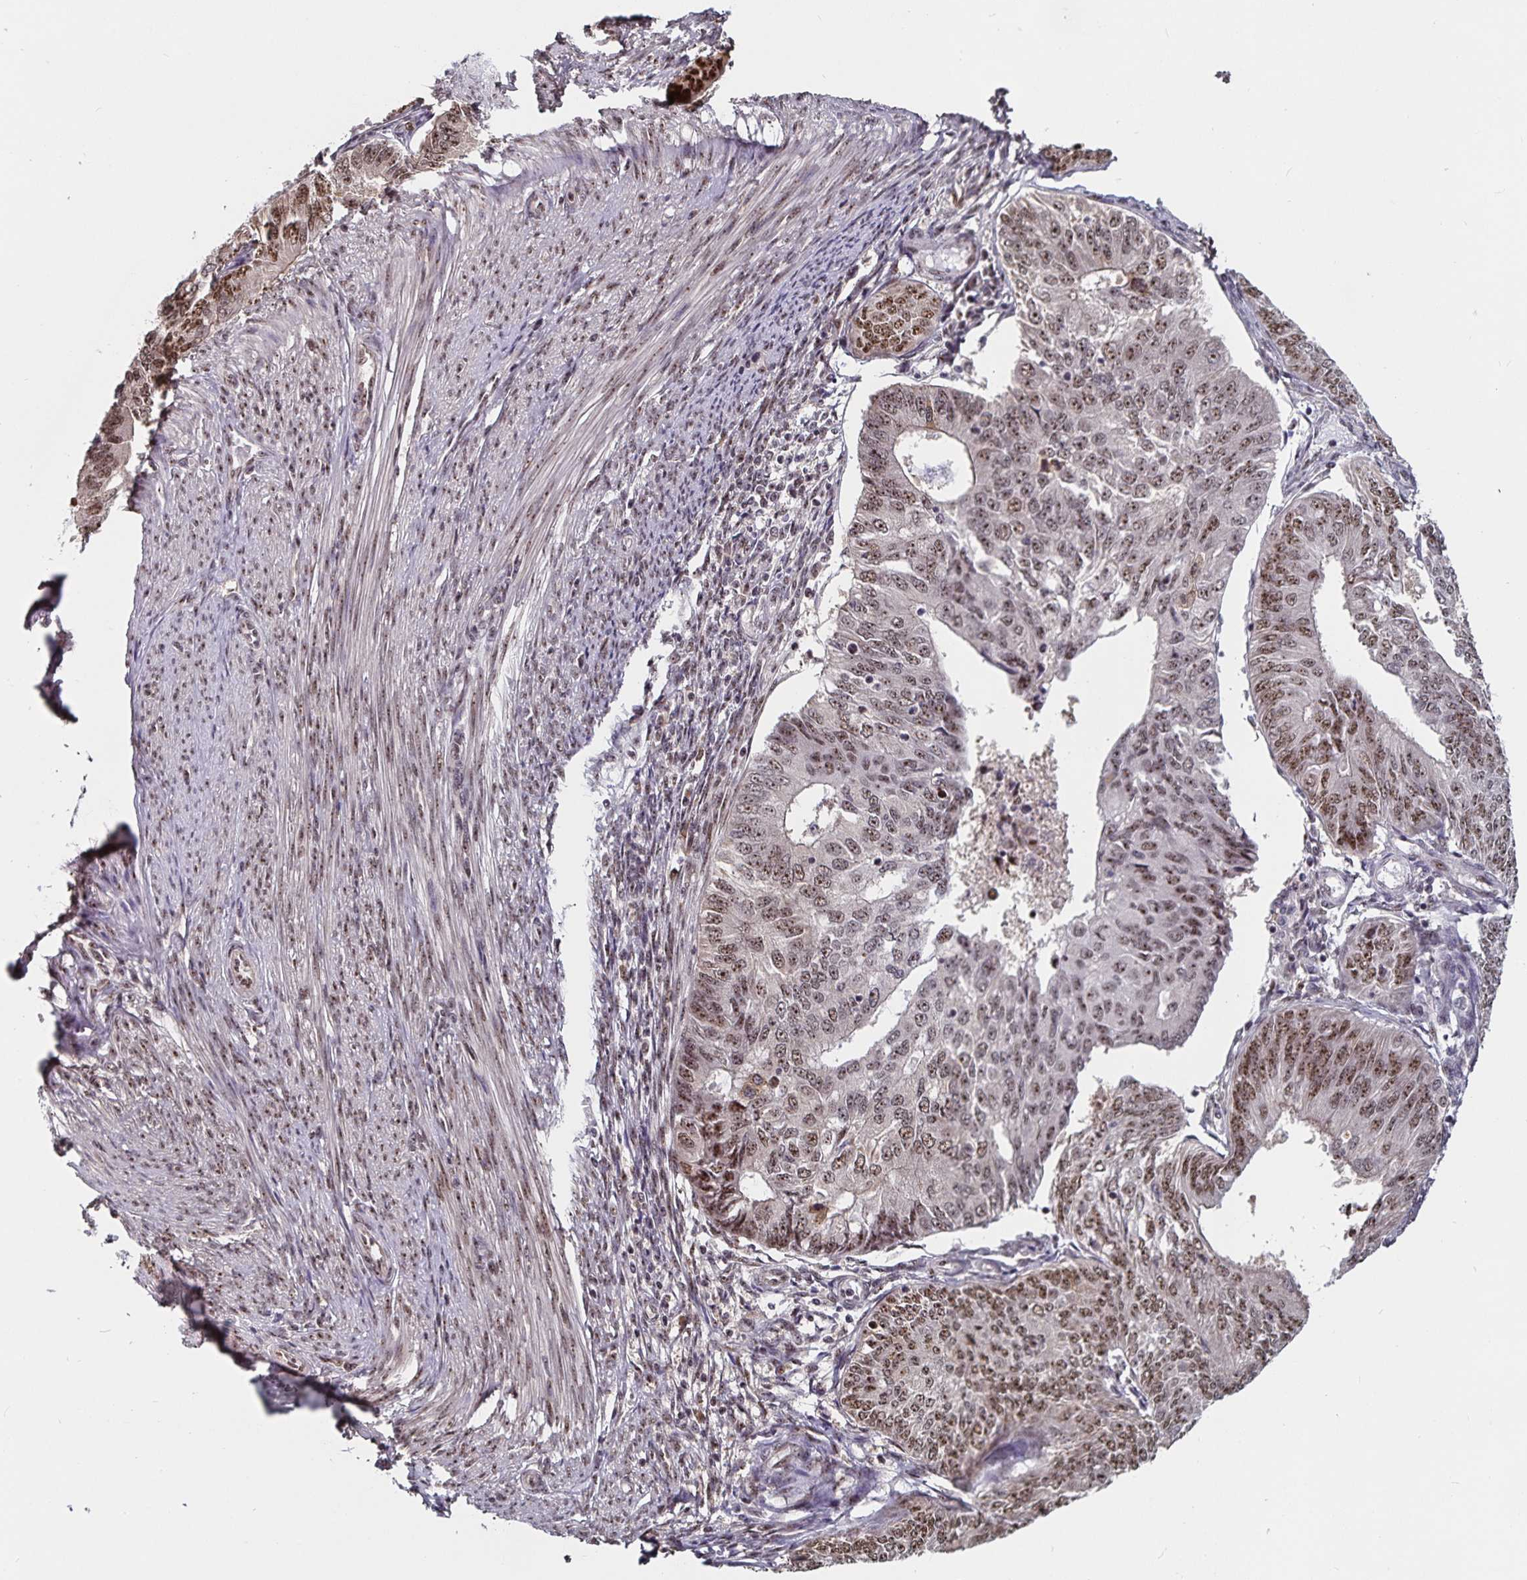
{"staining": {"intensity": "moderate", "quantity": ">75%", "location": "nuclear"}, "tissue": "endometrial cancer", "cell_type": "Tumor cells", "image_type": "cancer", "snomed": [{"axis": "morphology", "description": "Adenocarcinoma, NOS"}, {"axis": "topography", "description": "Endometrium"}], "caption": "This photomicrograph exhibits endometrial cancer stained with immunohistochemistry (IHC) to label a protein in brown. The nuclear of tumor cells show moderate positivity for the protein. Nuclei are counter-stained blue.", "gene": "LAS1L", "patient": {"sex": "female", "age": 58}}